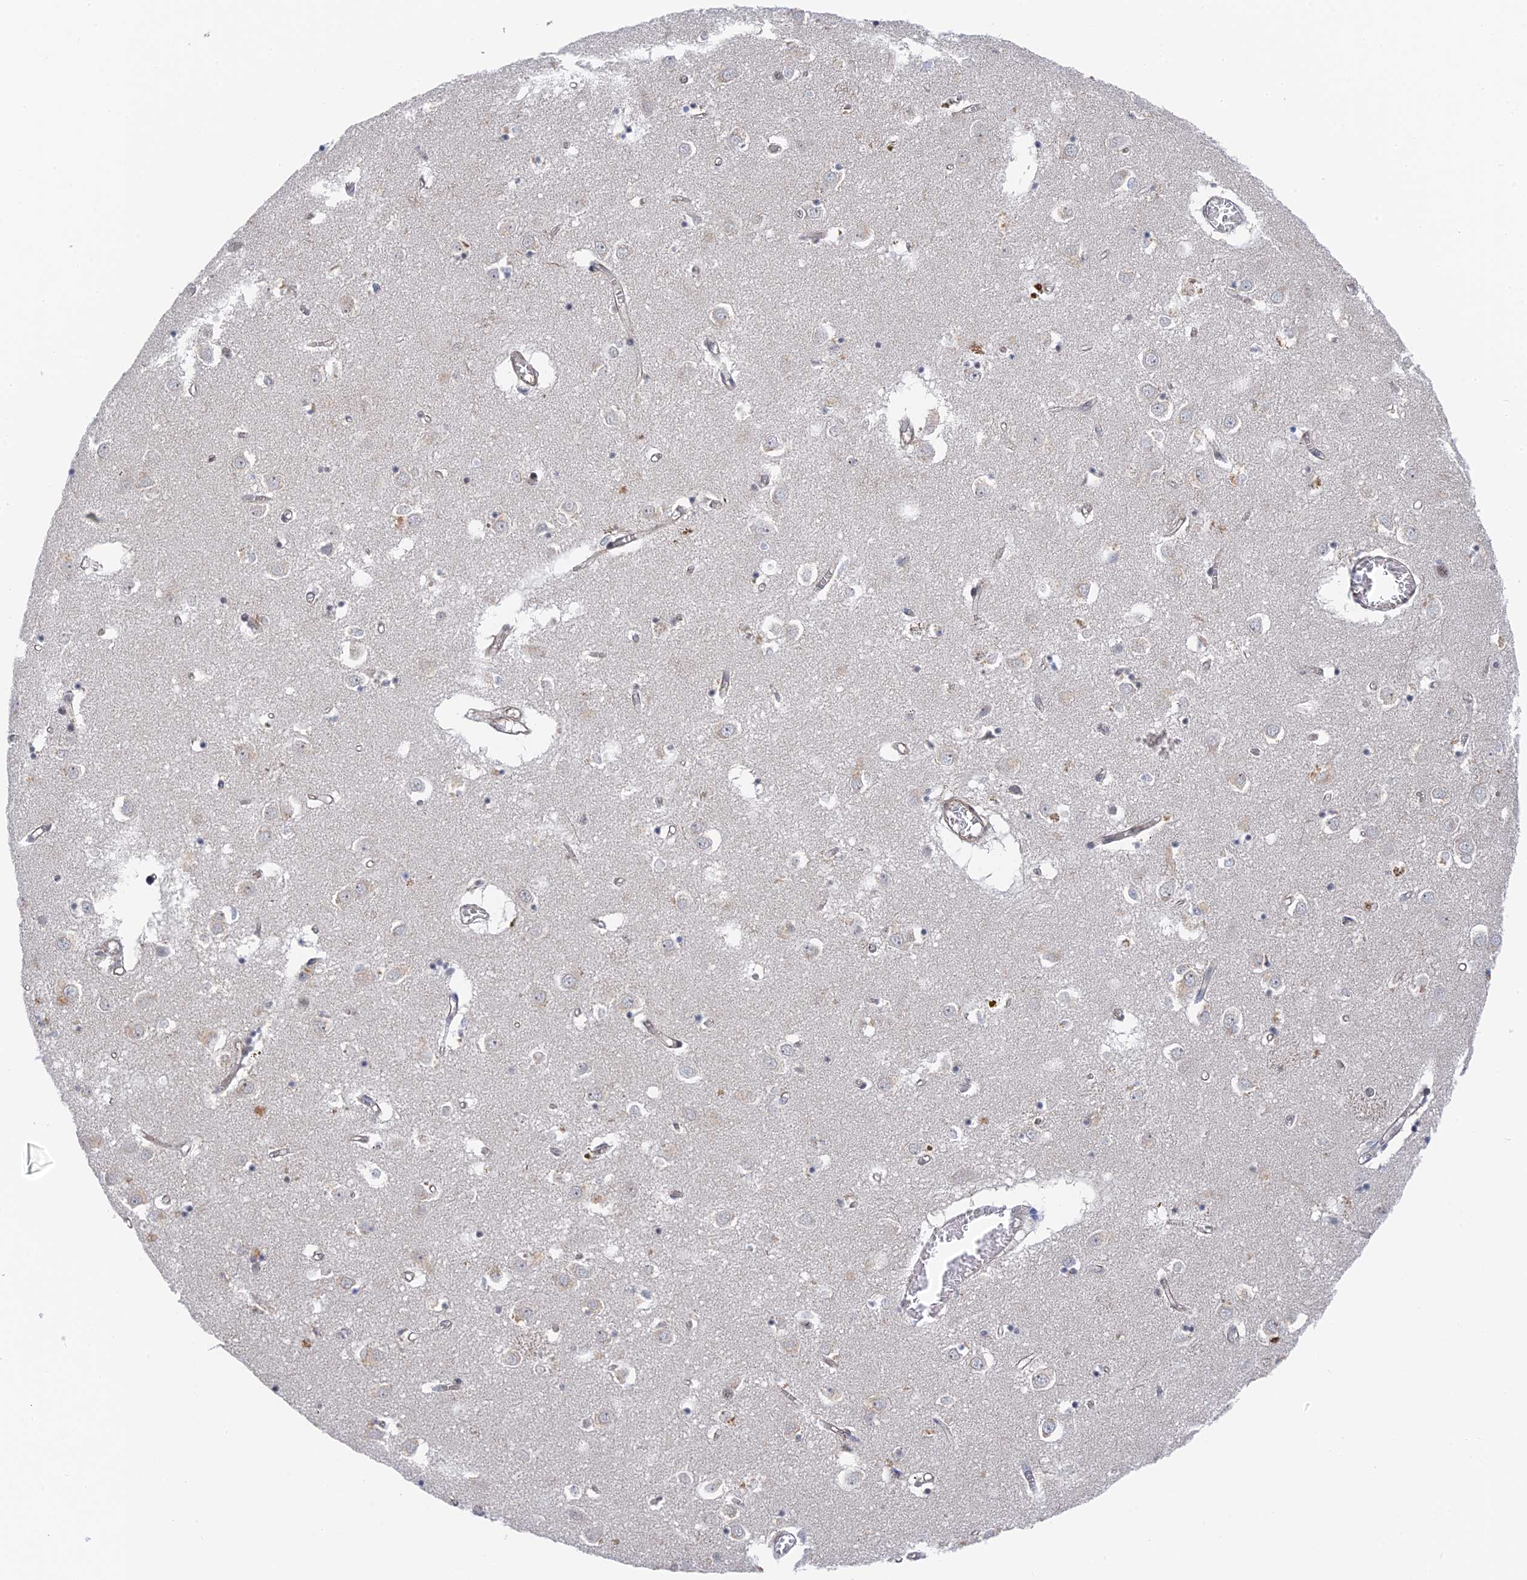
{"staining": {"intensity": "moderate", "quantity": "<25%", "location": "nuclear"}, "tissue": "caudate", "cell_type": "Glial cells", "image_type": "normal", "snomed": [{"axis": "morphology", "description": "Normal tissue, NOS"}, {"axis": "topography", "description": "Lateral ventricle wall"}], "caption": "Protein staining displays moderate nuclear expression in about <25% of glial cells in unremarkable caudate. Nuclei are stained in blue.", "gene": "CFAP92", "patient": {"sex": "male", "age": 70}}